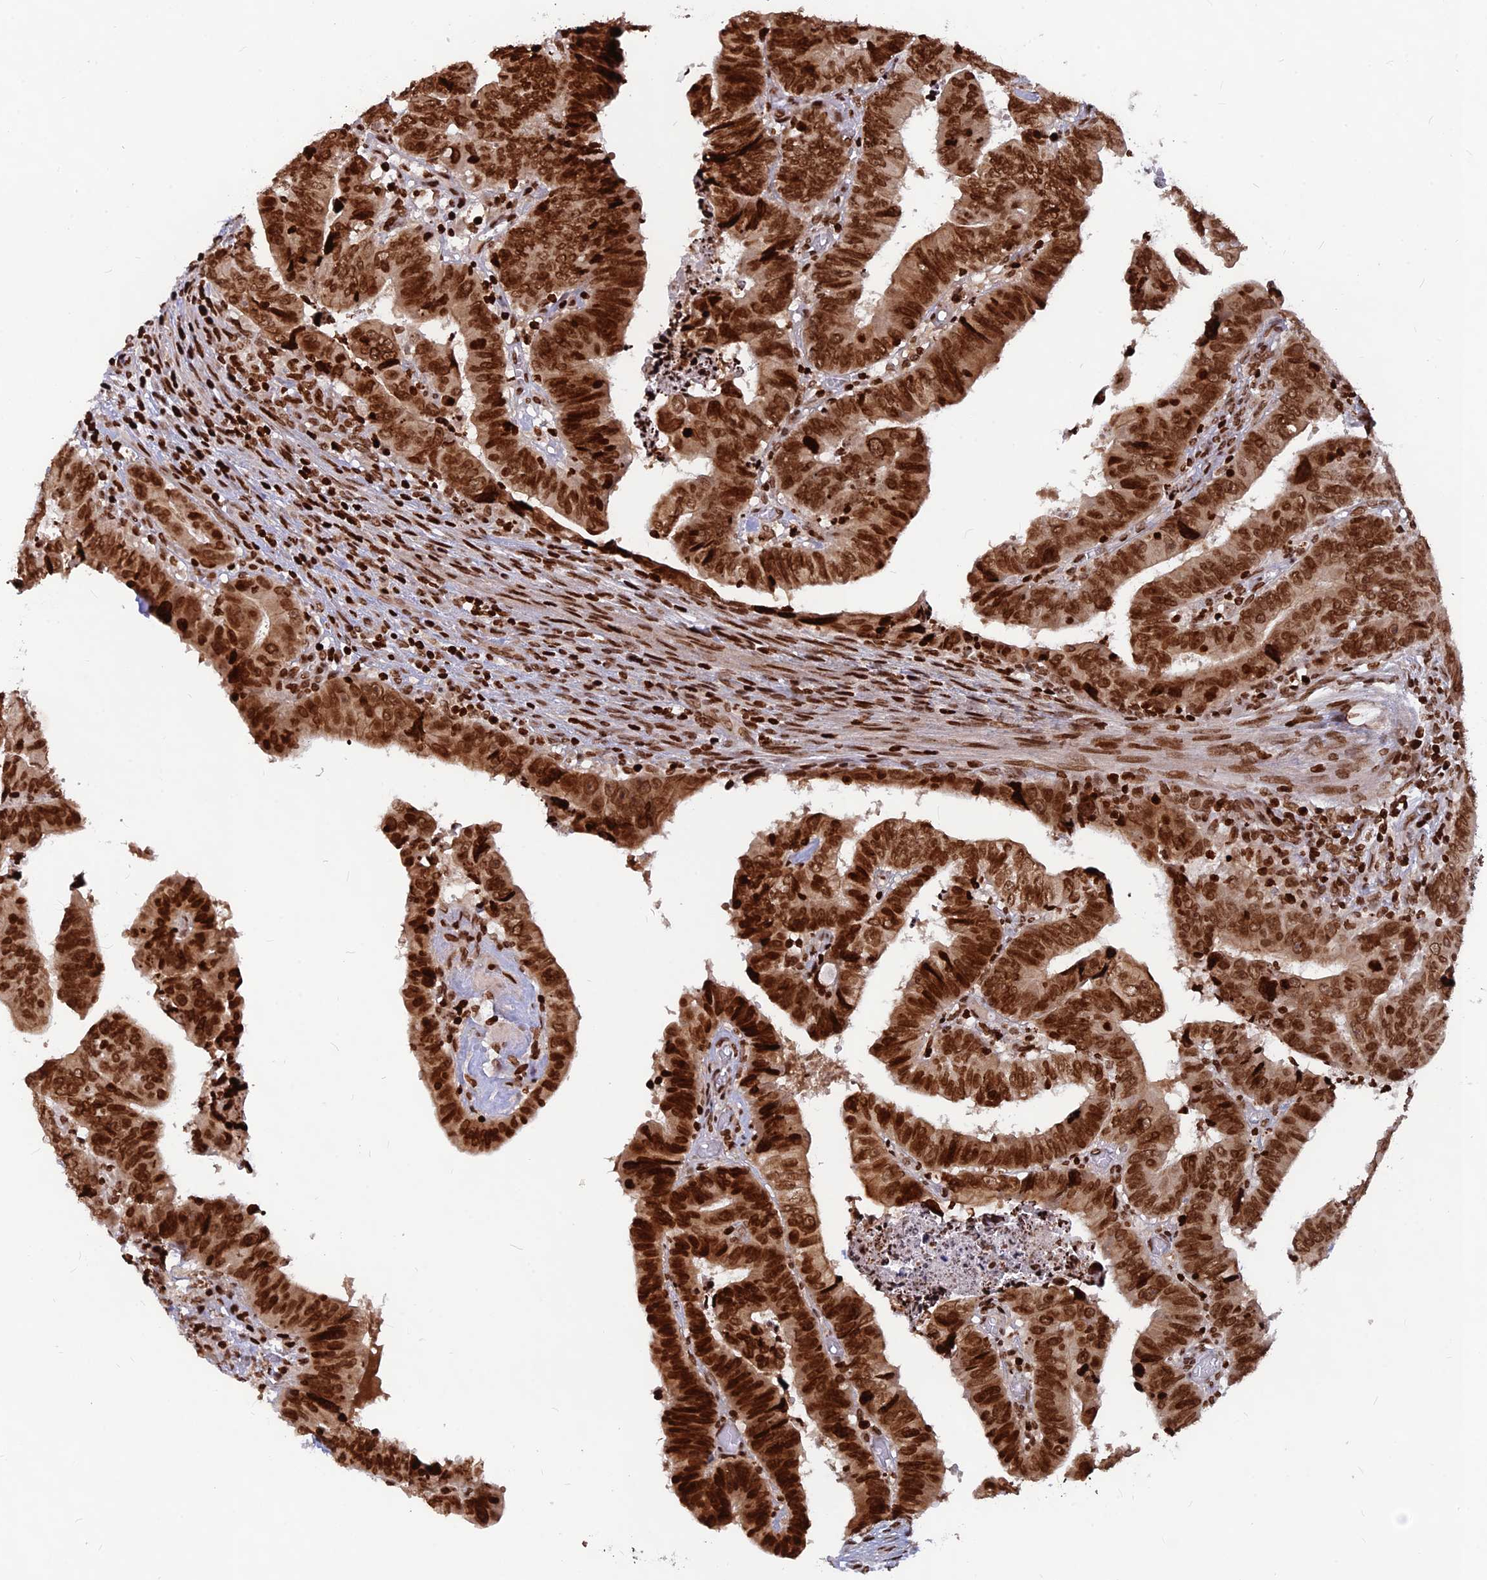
{"staining": {"intensity": "strong", "quantity": ">75%", "location": "nuclear"}, "tissue": "colorectal cancer", "cell_type": "Tumor cells", "image_type": "cancer", "snomed": [{"axis": "morphology", "description": "Normal tissue, NOS"}, {"axis": "morphology", "description": "Adenocarcinoma, NOS"}, {"axis": "topography", "description": "Rectum"}], "caption": "Tumor cells show strong nuclear positivity in approximately >75% of cells in adenocarcinoma (colorectal). The staining was performed using DAB (3,3'-diaminobenzidine) to visualize the protein expression in brown, while the nuclei were stained in blue with hematoxylin (Magnification: 20x).", "gene": "TET2", "patient": {"sex": "female", "age": 65}}